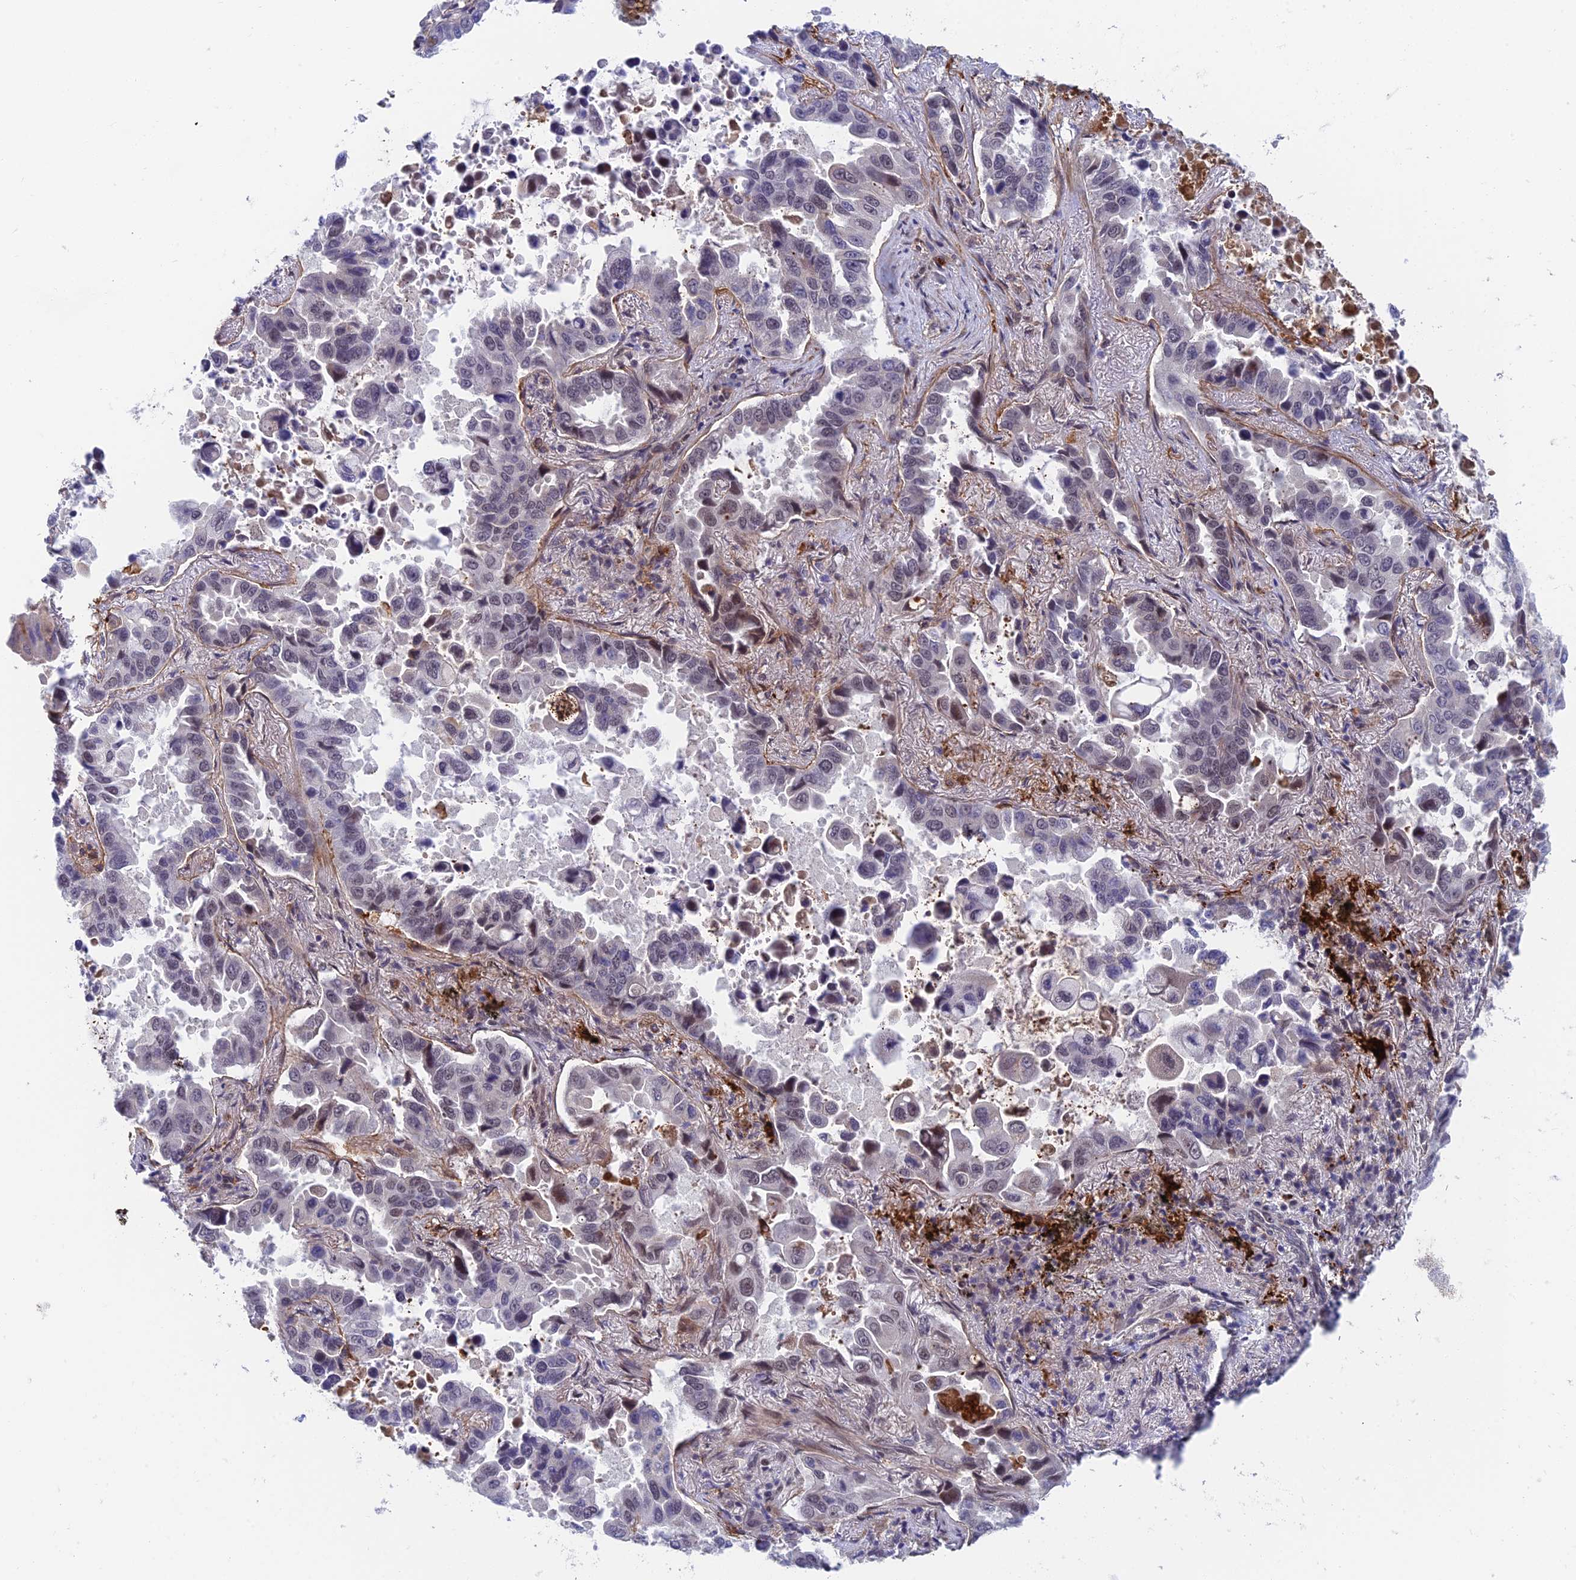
{"staining": {"intensity": "weak", "quantity": "<25%", "location": "nuclear"}, "tissue": "lung cancer", "cell_type": "Tumor cells", "image_type": "cancer", "snomed": [{"axis": "morphology", "description": "Adenocarcinoma, NOS"}, {"axis": "topography", "description": "Lung"}], "caption": "An image of human adenocarcinoma (lung) is negative for staining in tumor cells.", "gene": "NSMCE1", "patient": {"sex": "male", "age": 64}}